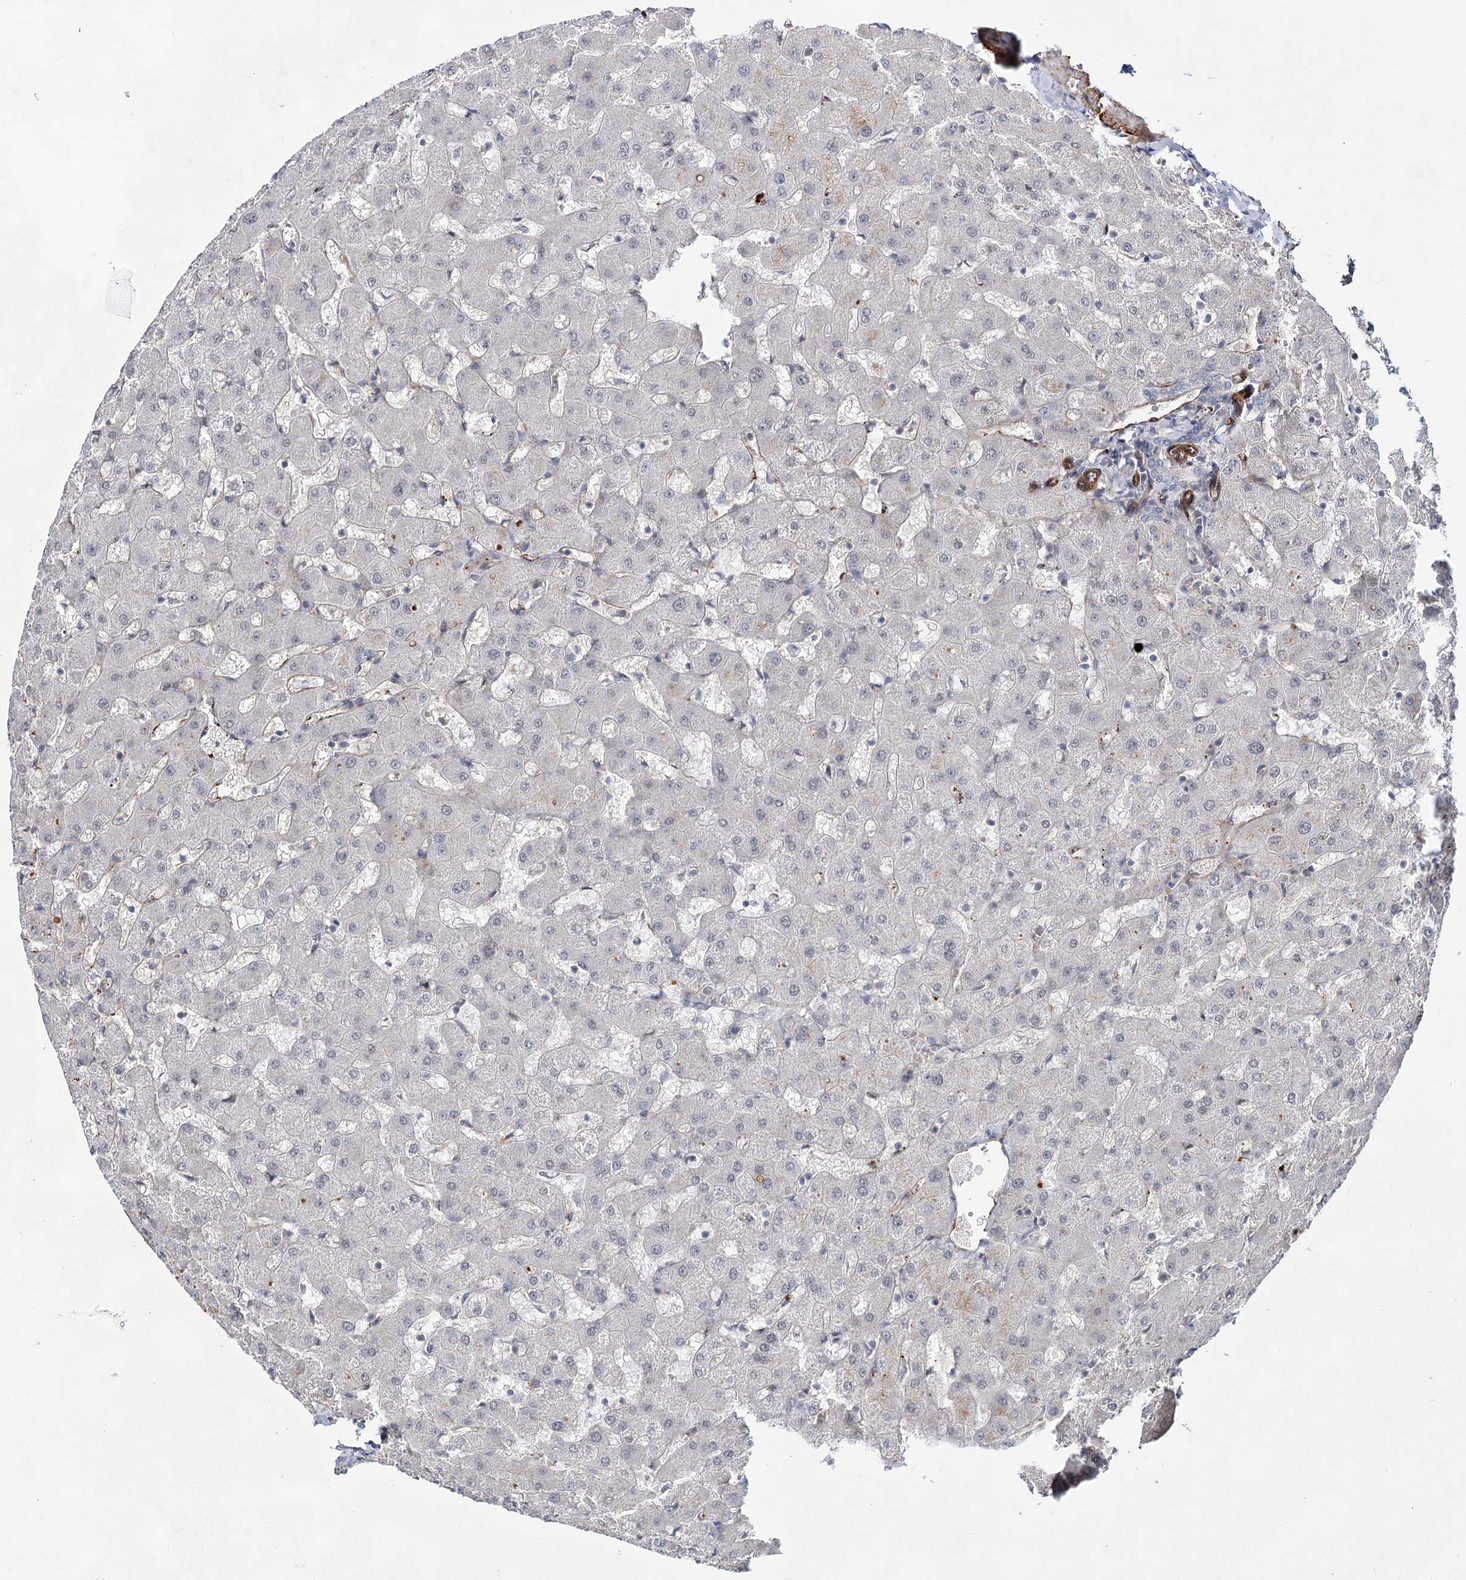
{"staining": {"intensity": "negative", "quantity": "none", "location": "none"}, "tissue": "liver", "cell_type": "Cholangiocytes", "image_type": "normal", "snomed": [{"axis": "morphology", "description": "Normal tissue, NOS"}, {"axis": "topography", "description": "Liver"}], "caption": "IHC image of benign liver: liver stained with DAB demonstrates no significant protein expression in cholangiocytes.", "gene": "ATL2", "patient": {"sex": "female", "age": 63}}